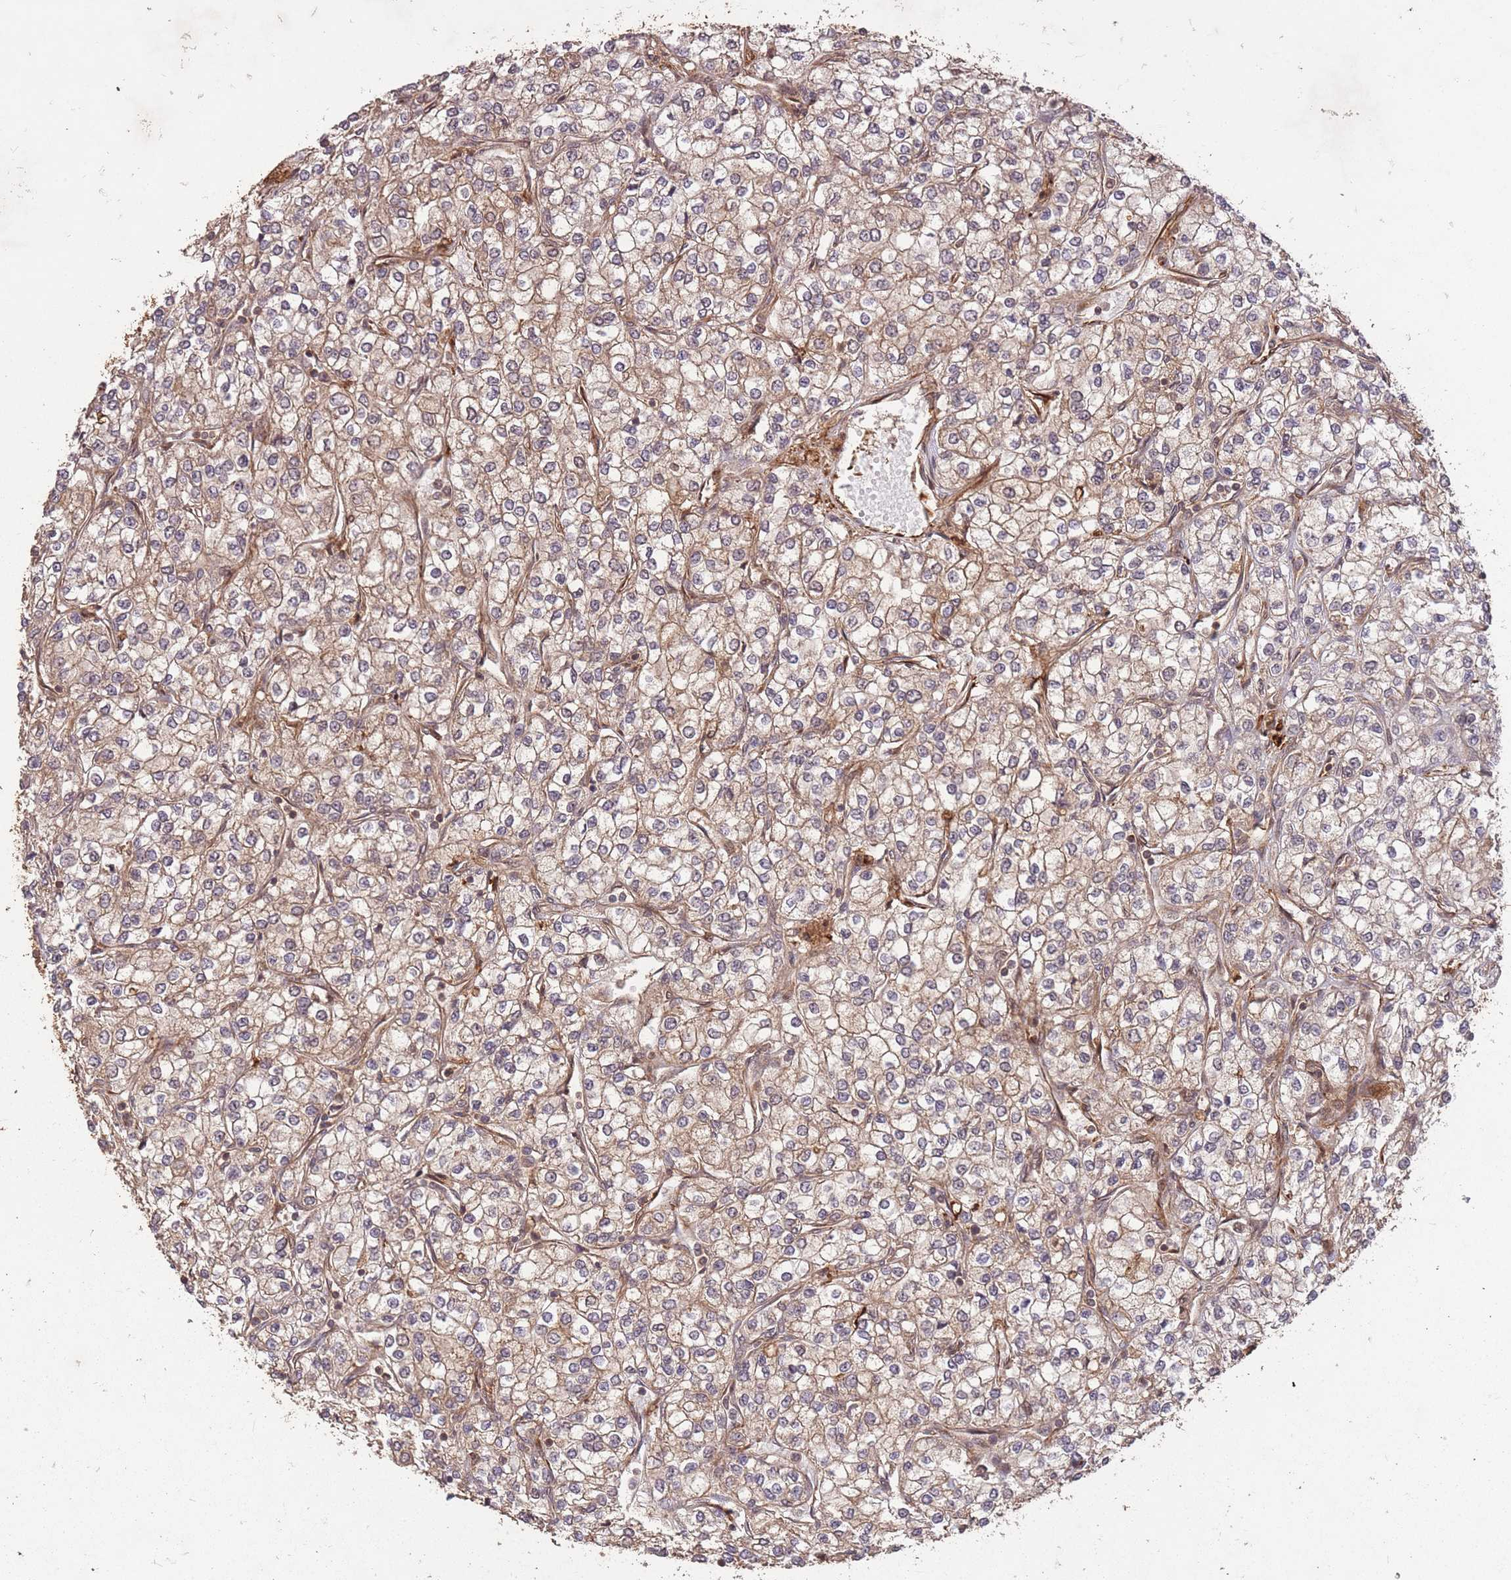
{"staining": {"intensity": "weak", "quantity": ">75%", "location": "cytoplasmic/membranous"}, "tissue": "renal cancer", "cell_type": "Tumor cells", "image_type": "cancer", "snomed": [{"axis": "morphology", "description": "Adenocarcinoma, NOS"}, {"axis": "topography", "description": "Kidney"}], "caption": "Weak cytoplasmic/membranous expression is identified in about >75% of tumor cells in renal cancer.", "gene": "ERBB3", "patient": {"sex": "male", "age": 80}}